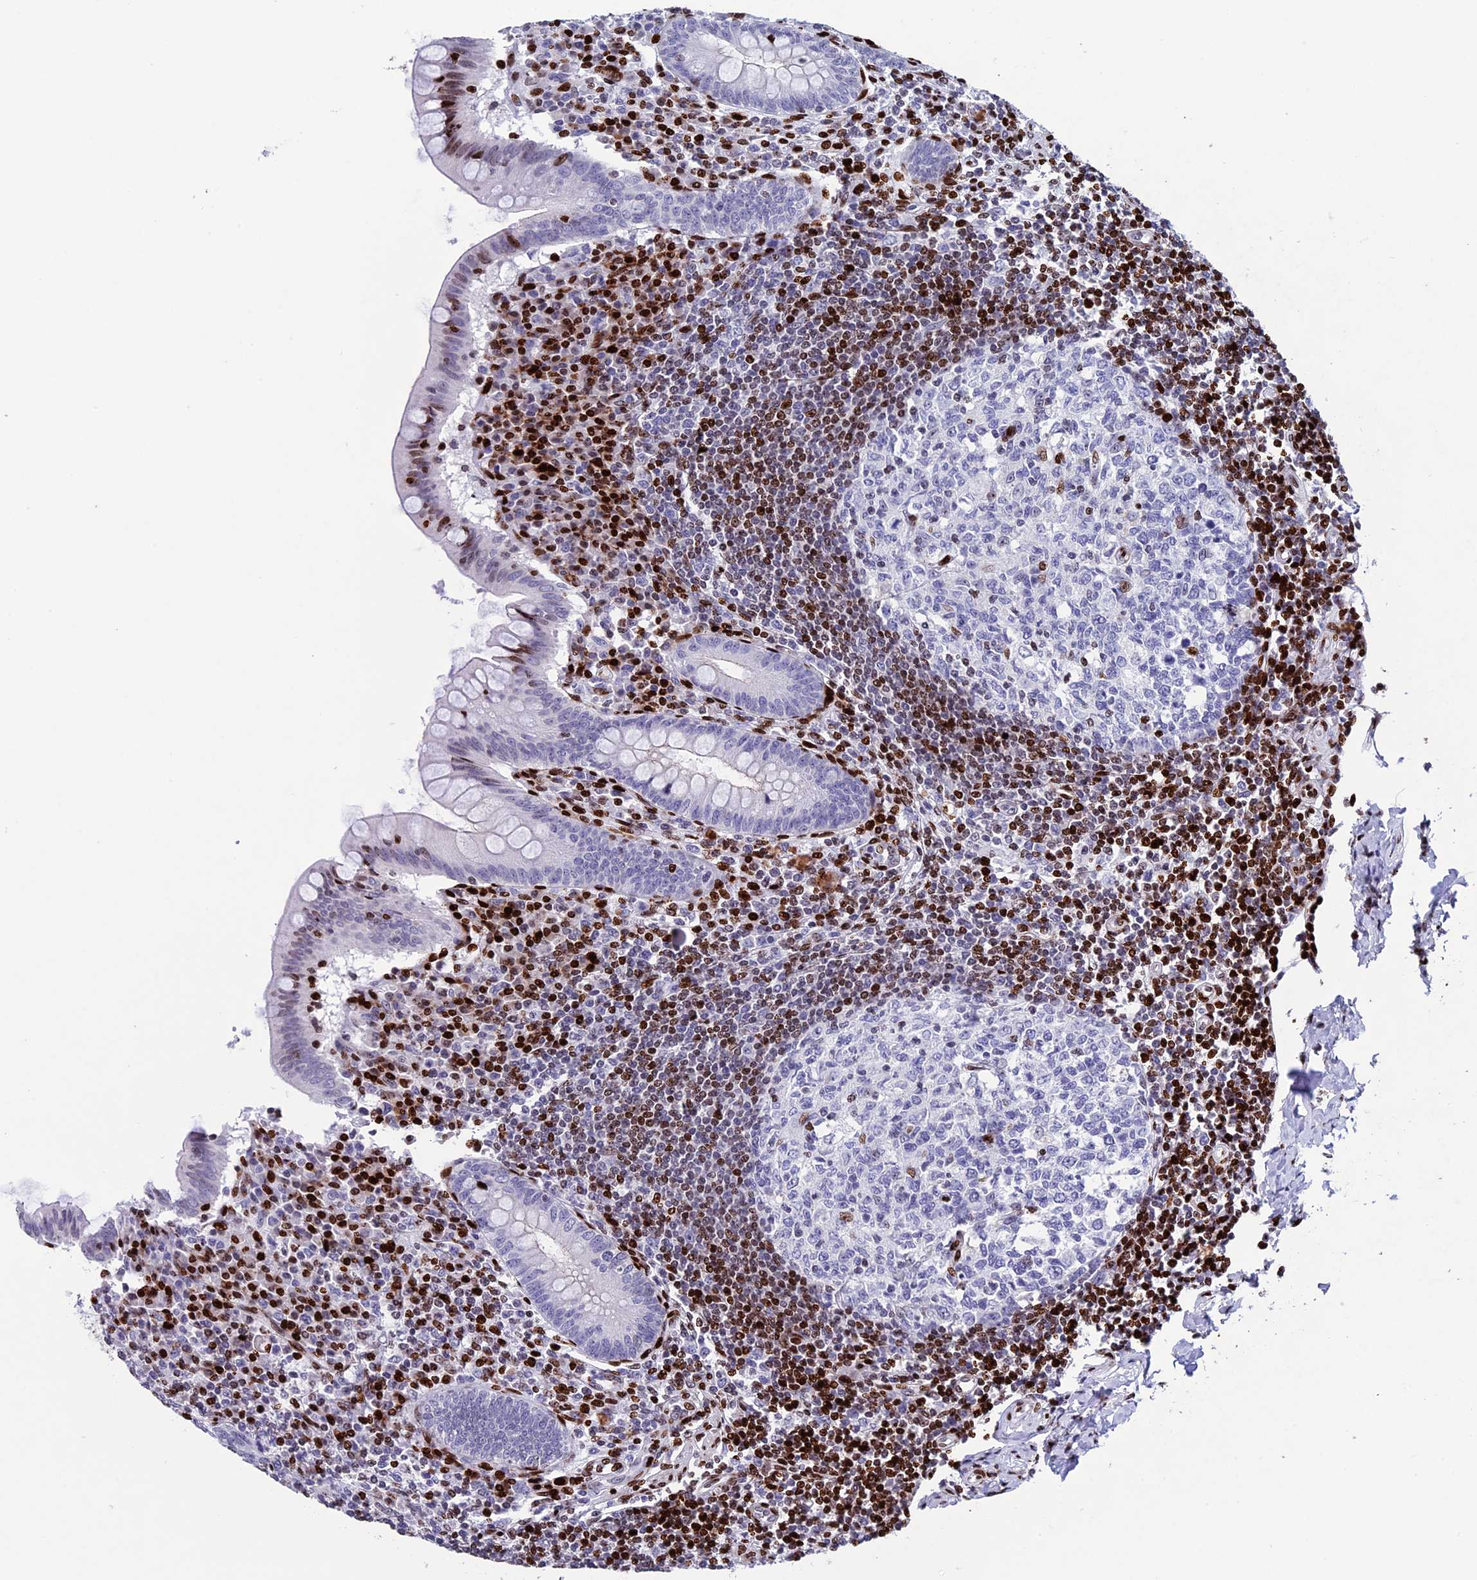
{"staining": {"intensity": "moderate", "quantity": "<25%", "location": "nuclear"}, "tissue": "appendix", "cell_type": "Glandular cells", "image_type": "normal", "snomed": [{"axis": "morphology", "description": "Normal tissue, NOS"}, {"axis": "topography", "description": "Appendix"}], "caption": "A high-resolution image shows immunohistochemistry staining of unremarkable appendix, which reveals moderate nuclear staining in about <25% of glandular cells.", "gene": "BTBD3", "patient": {"sex": "female", "age": 33}}